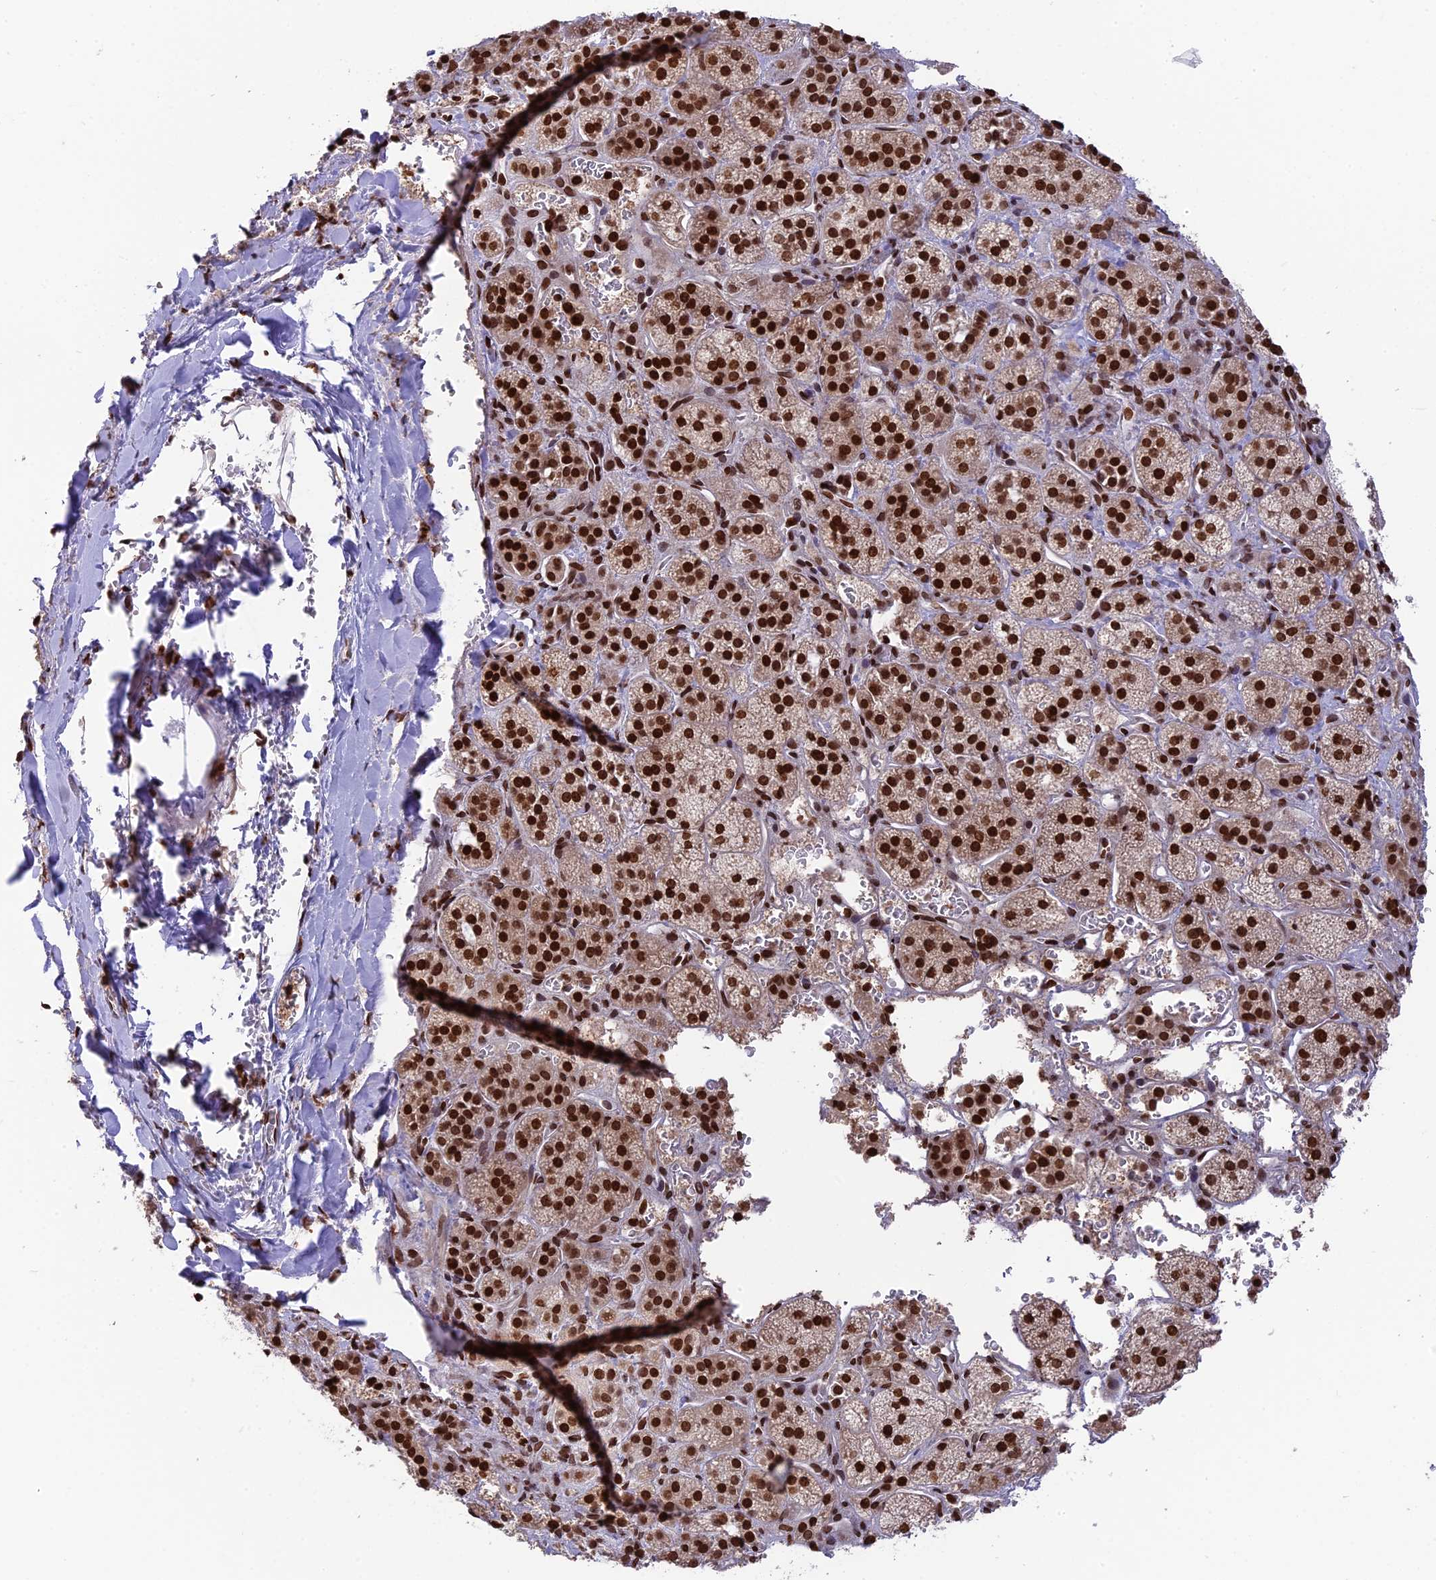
{"staining": {"intensity": "strong", "quantity": ">75%", "location": "nuclear"}, "tissue": "adrenal gland", "cell_type": "Glandular cells", "image_type": "normal", "snomed": [{"axis": "morphology", "description": "Normal tissue, NOS"}, {"axis": "topography", "description": "Adrenal gland"}], "caption": "High-magnification brightfield microscopy of unremarkable adrenal gland stained with DAB (3,3'-diaminobenzidine) (brown) and counterstained with hematoxylin (blue). glandular cells exhibit strong nuclear staining is seen in approximately>75% of cells.", "gene": "TET2", "patient": {"sex": "female", "age": 44}}